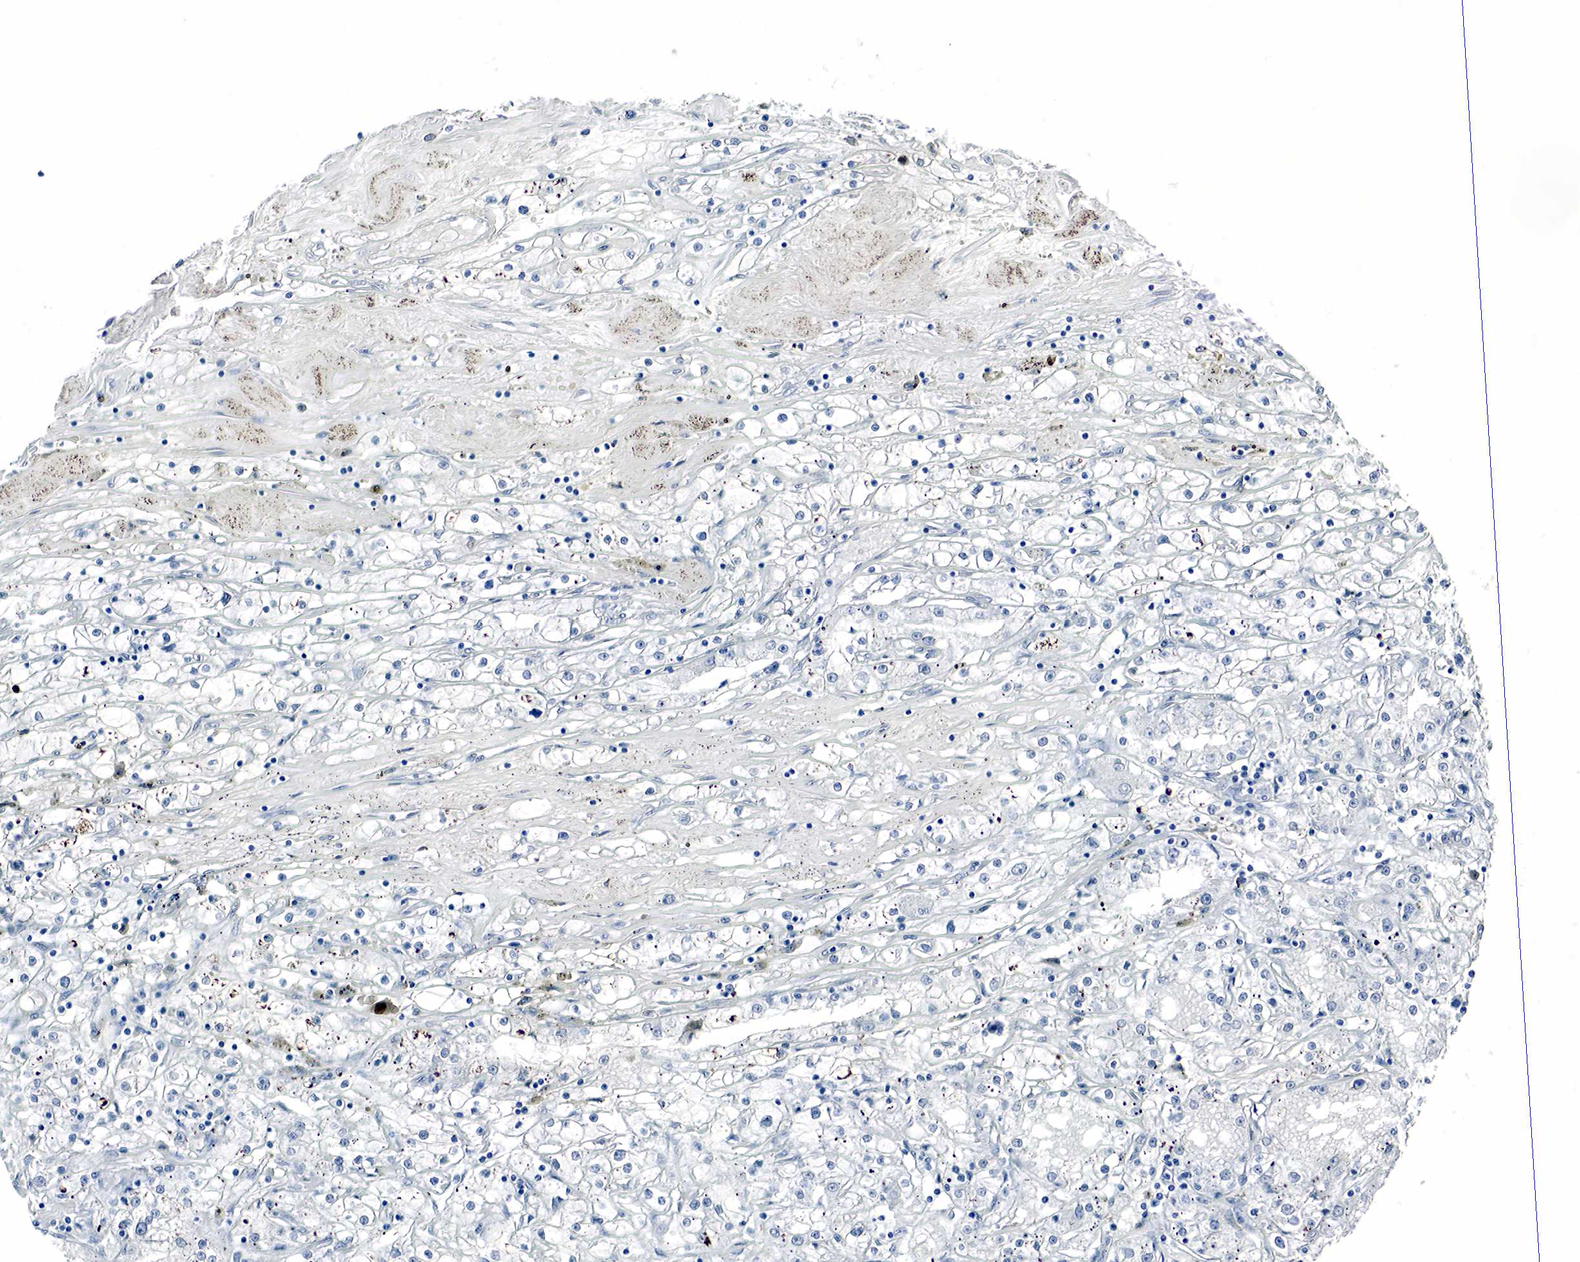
{"staining": {"intensity": "negative", "quantity": "none", "location": "none"}, "tissue": "renal cancer", "cell_type": "Tumor cells", "image_type": "cancer", "snomed": [{"axis": "morphology", "description": "Adenocarcinoma, NOS"}, {"axis": "topography", "description": "Kidney"}], "caption": "Renal adenocarcinoma stained for a protein using IHC shows no staining tumor cells.", "gene": "GCG", "patient": {"sex": "male", "age": 56}}